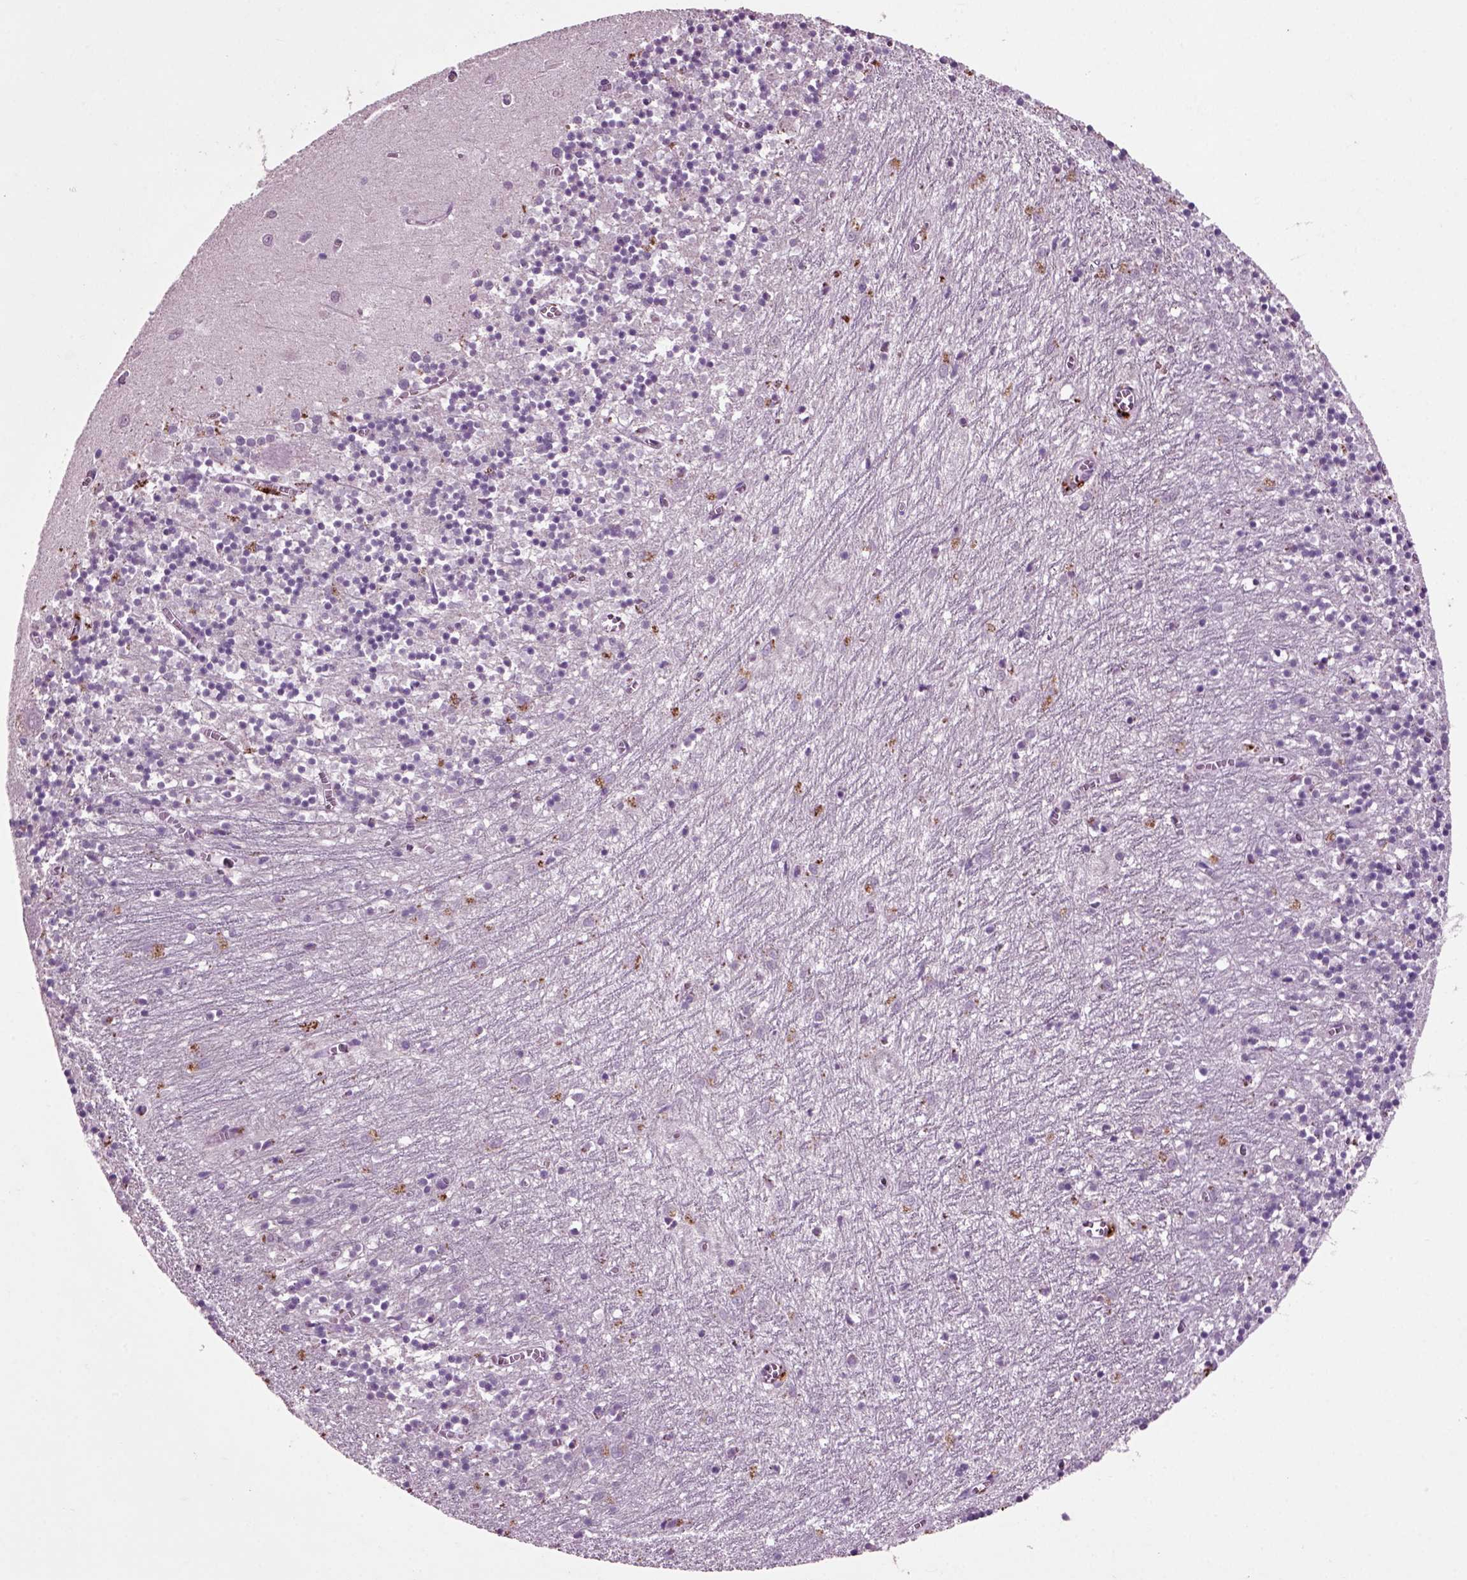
{"staining": {"intensity": "negative", "quantity": "none", "location": "none"}, "tissue": "cerebellum", "cell_type": "Cells in granular layer", "image_type": "normal", "snomed": [{"axis": "morphology", "description": "Normal tissue, NOS"}, {"axis": "topography", "description": "Cerebellum"}], "caption": "There is no significant positivity in cells in granular layer of cerebellum. (Stains: DAB immunohistochemistry with hematoxylin counter stain, Microscopy: brightfield microscopy at high magnification).", "gene": "CRHR1", "patient": {"sex": "female", "age": 64}}